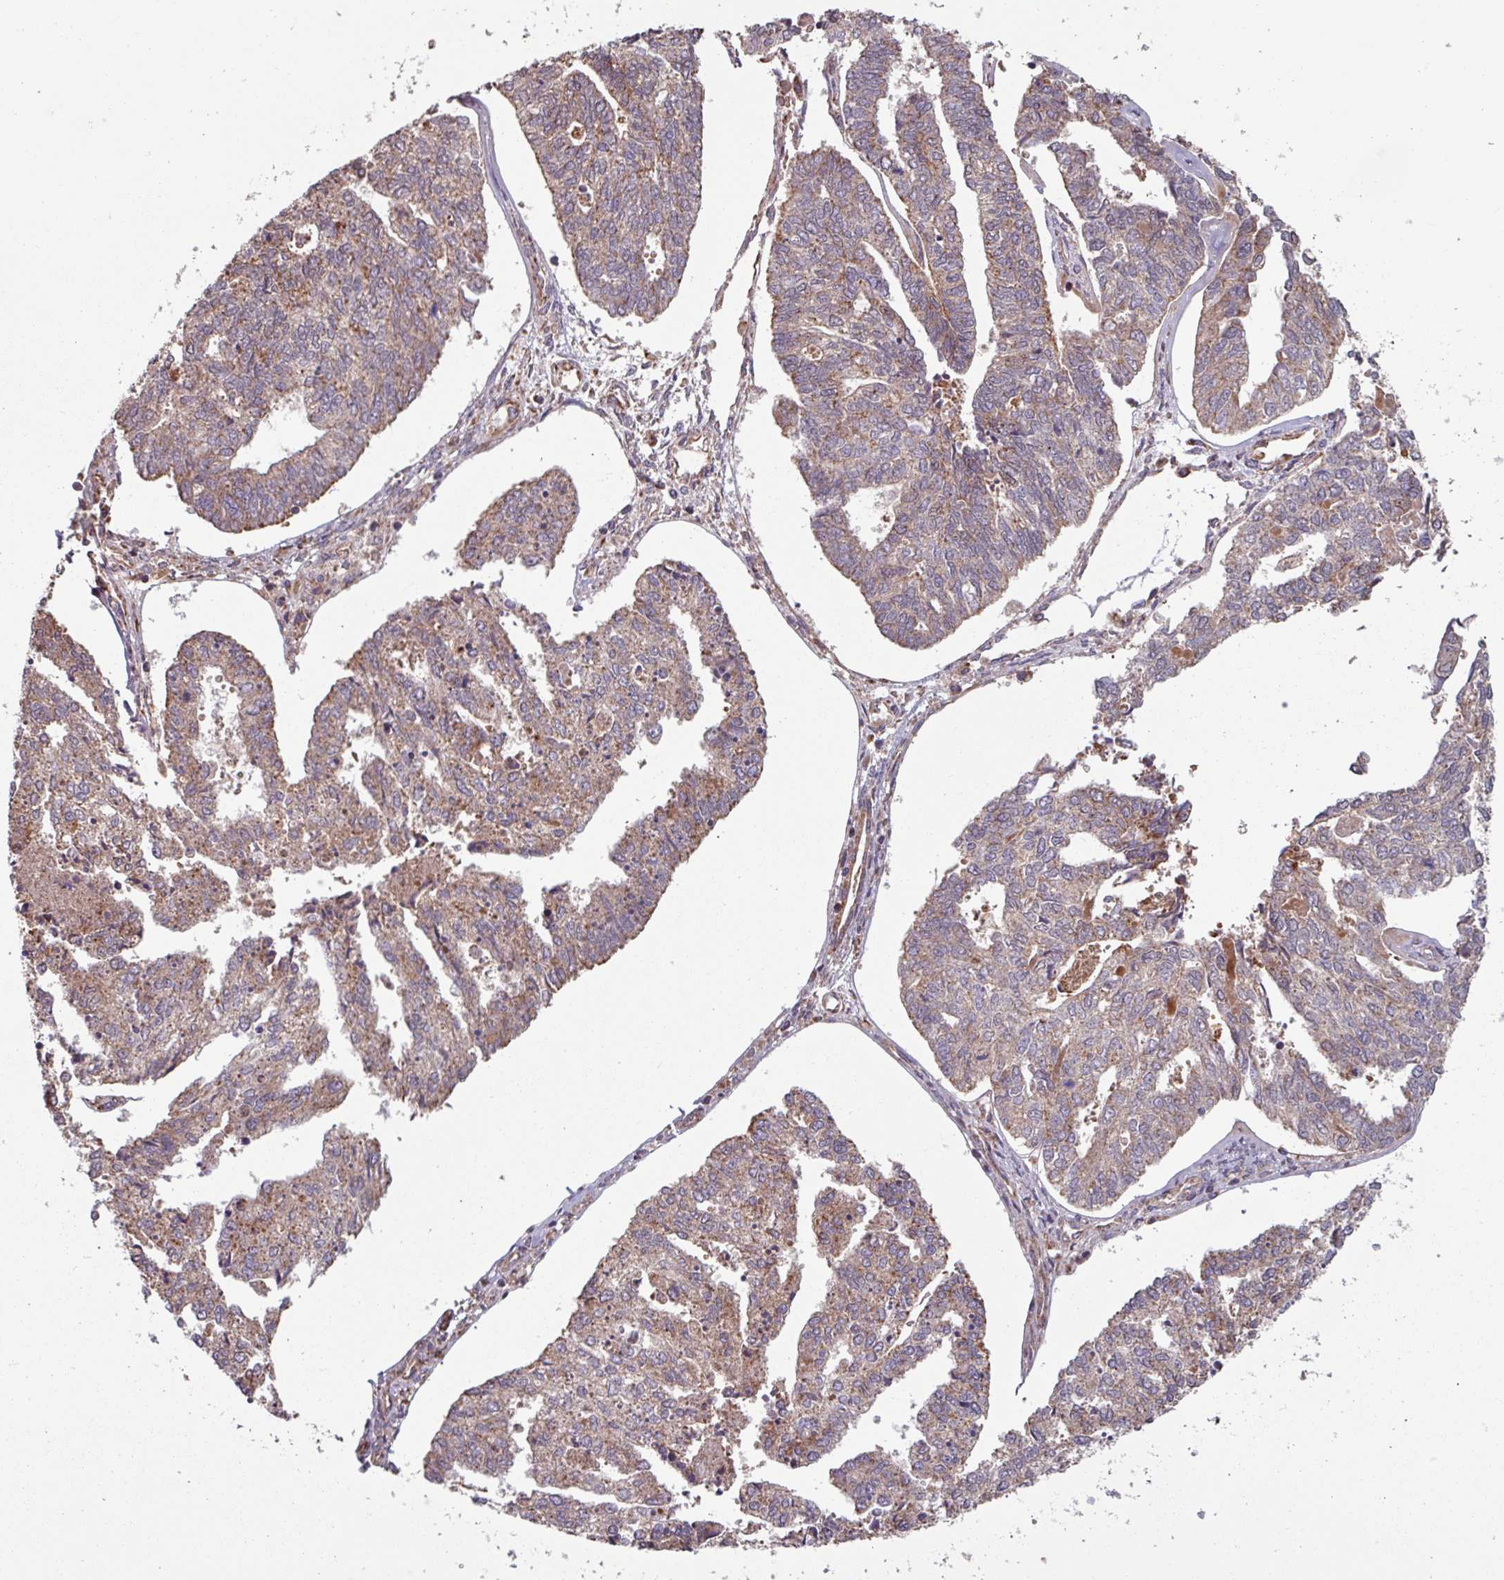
{"staining": {"intensity": "weak", "quantity": "25%-75%", "location": "cytoplasmic/membranous"}, "tissue": "endometrial cancer", "cell_type": "Tumor cells", "image_type": "cancer", "snomed": [{"axis": "morphology", "description": "Adenocarcinoma, NOS"}, {"axis": "topography", "description": "Endometrium"}], "caption": "A high-resolution histopathology image shows IHC staining of endometrial cancer, which exhibits weak cytoplasmic/membranous expression in approximately 25%-75% of tumor cells.", "gene": "COX7C", "patient": {"sex": "female", "age": 73}}